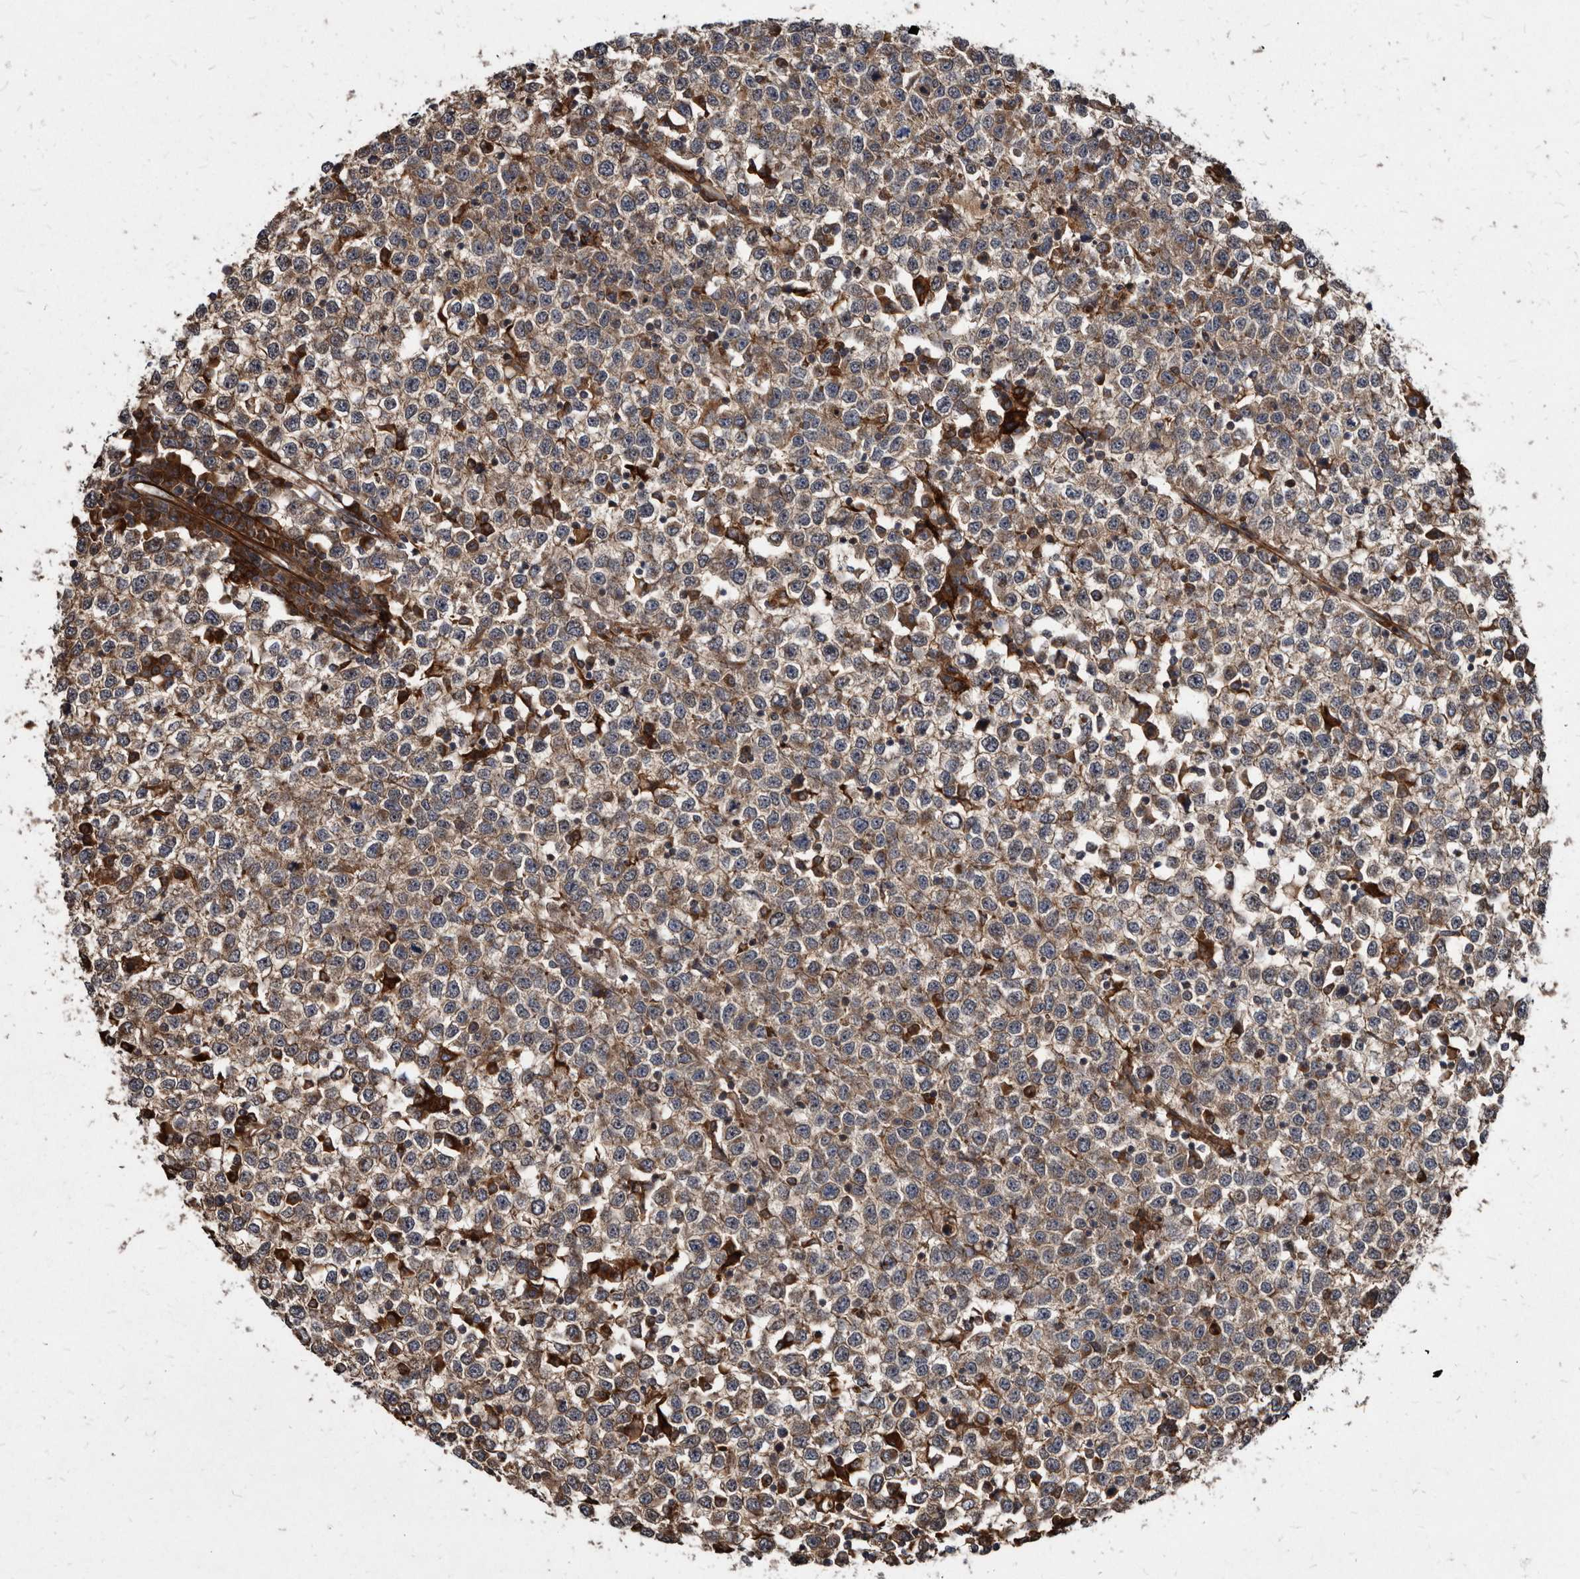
{"staining": {"intensity": "weak", "quantity": "25%-75%", "location": "cytoplasmic/membranous"}, "tissue": "testis cancer", "cell_type": "Tumor cells", "image_type": "cancer", "snomed": [{"axis": "morphology", "description": "Seminoma, NOS"}, {"axis": "topography", "description": "Testis"}], "caption": "Human testis cancer (seminoma) stained with a protein marker shows weak staining in tumor cells.", "gene": "KCTD20", "patient": {"sex": "male", "age": 65}}